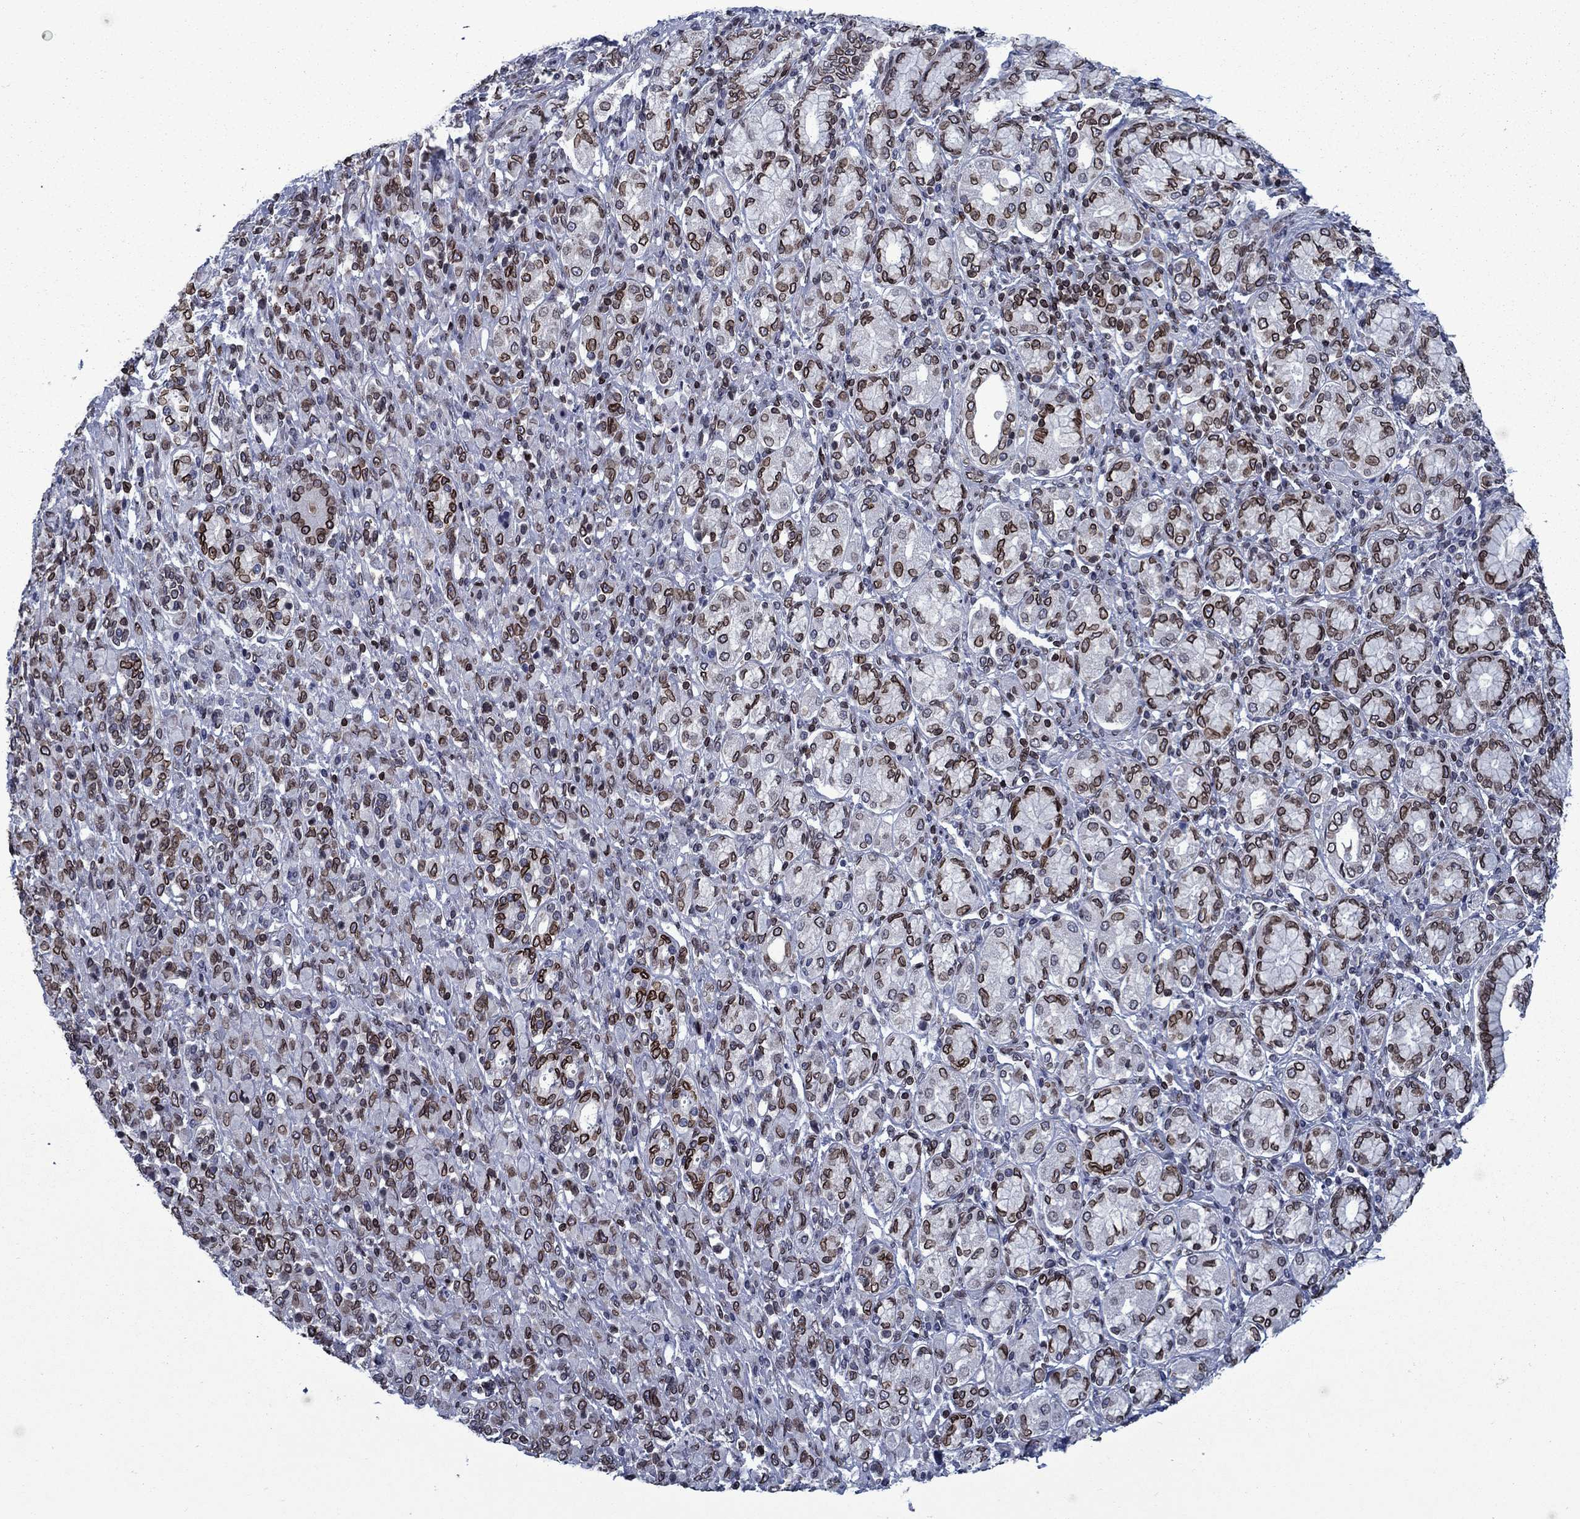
{"staining": {"intensity": "strong", "quantity": ">75%", "location": "cytoplasmic/membranous,nuclear"}, "tissue": "stomach cancer", "cell_type": "Tumor cells", "image_type": "cancer", "snomed": [{"axis": "morphology", "description": "Normal tissue, NOS"}, {"axis": "morphology", "description": "Adenocarcinoma, NOS"}, {"axis": "topography", "description": "Stomach"}], "caption": "Strong cytoplasmic/membranous and nuclear staining for a protein is appreciated in about >75% of tumor cells of adenocarcinoma (stomach) using immunohistochemistry.", "gene": "SLA", "patient": {"sex": "female", "age": 79}}